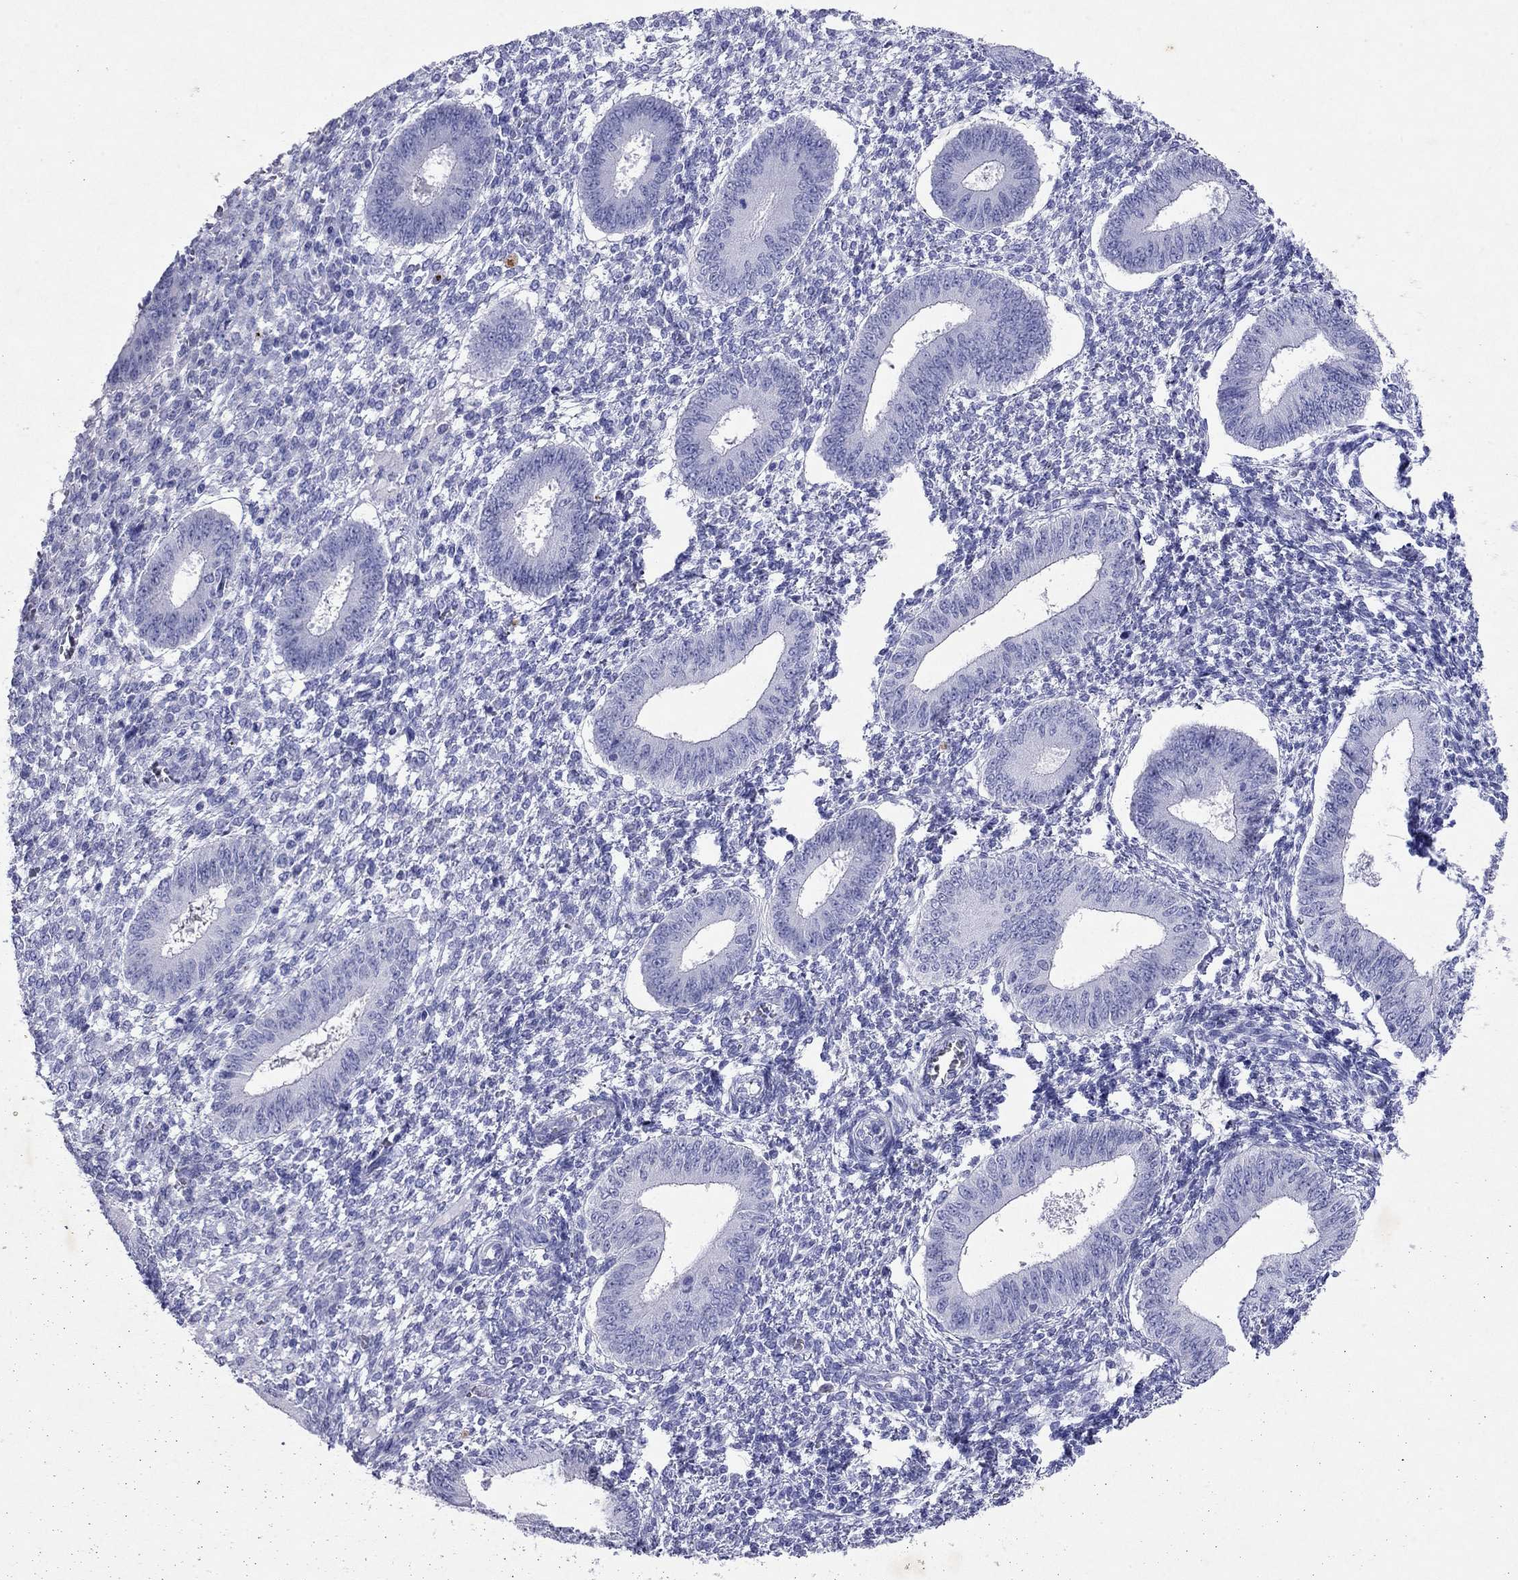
{"staining": {"intensity": "negative", "quantity": "none", "location": "none"}, "tissue": "endometrium", "cell_type": "Cells in endometrial stroma", "image_type": "normal", "snomed": [{"axis": "morphology", "description": "Normal tissue, NOS"}, {"axis": "topography", "description": "Endometrium"}], "caption": "The image exhibits no significant expression in cells in endometrial stroma of endometrium.", "gene": "ARMC12", "patient": {"sex": "female", "age": 42}}